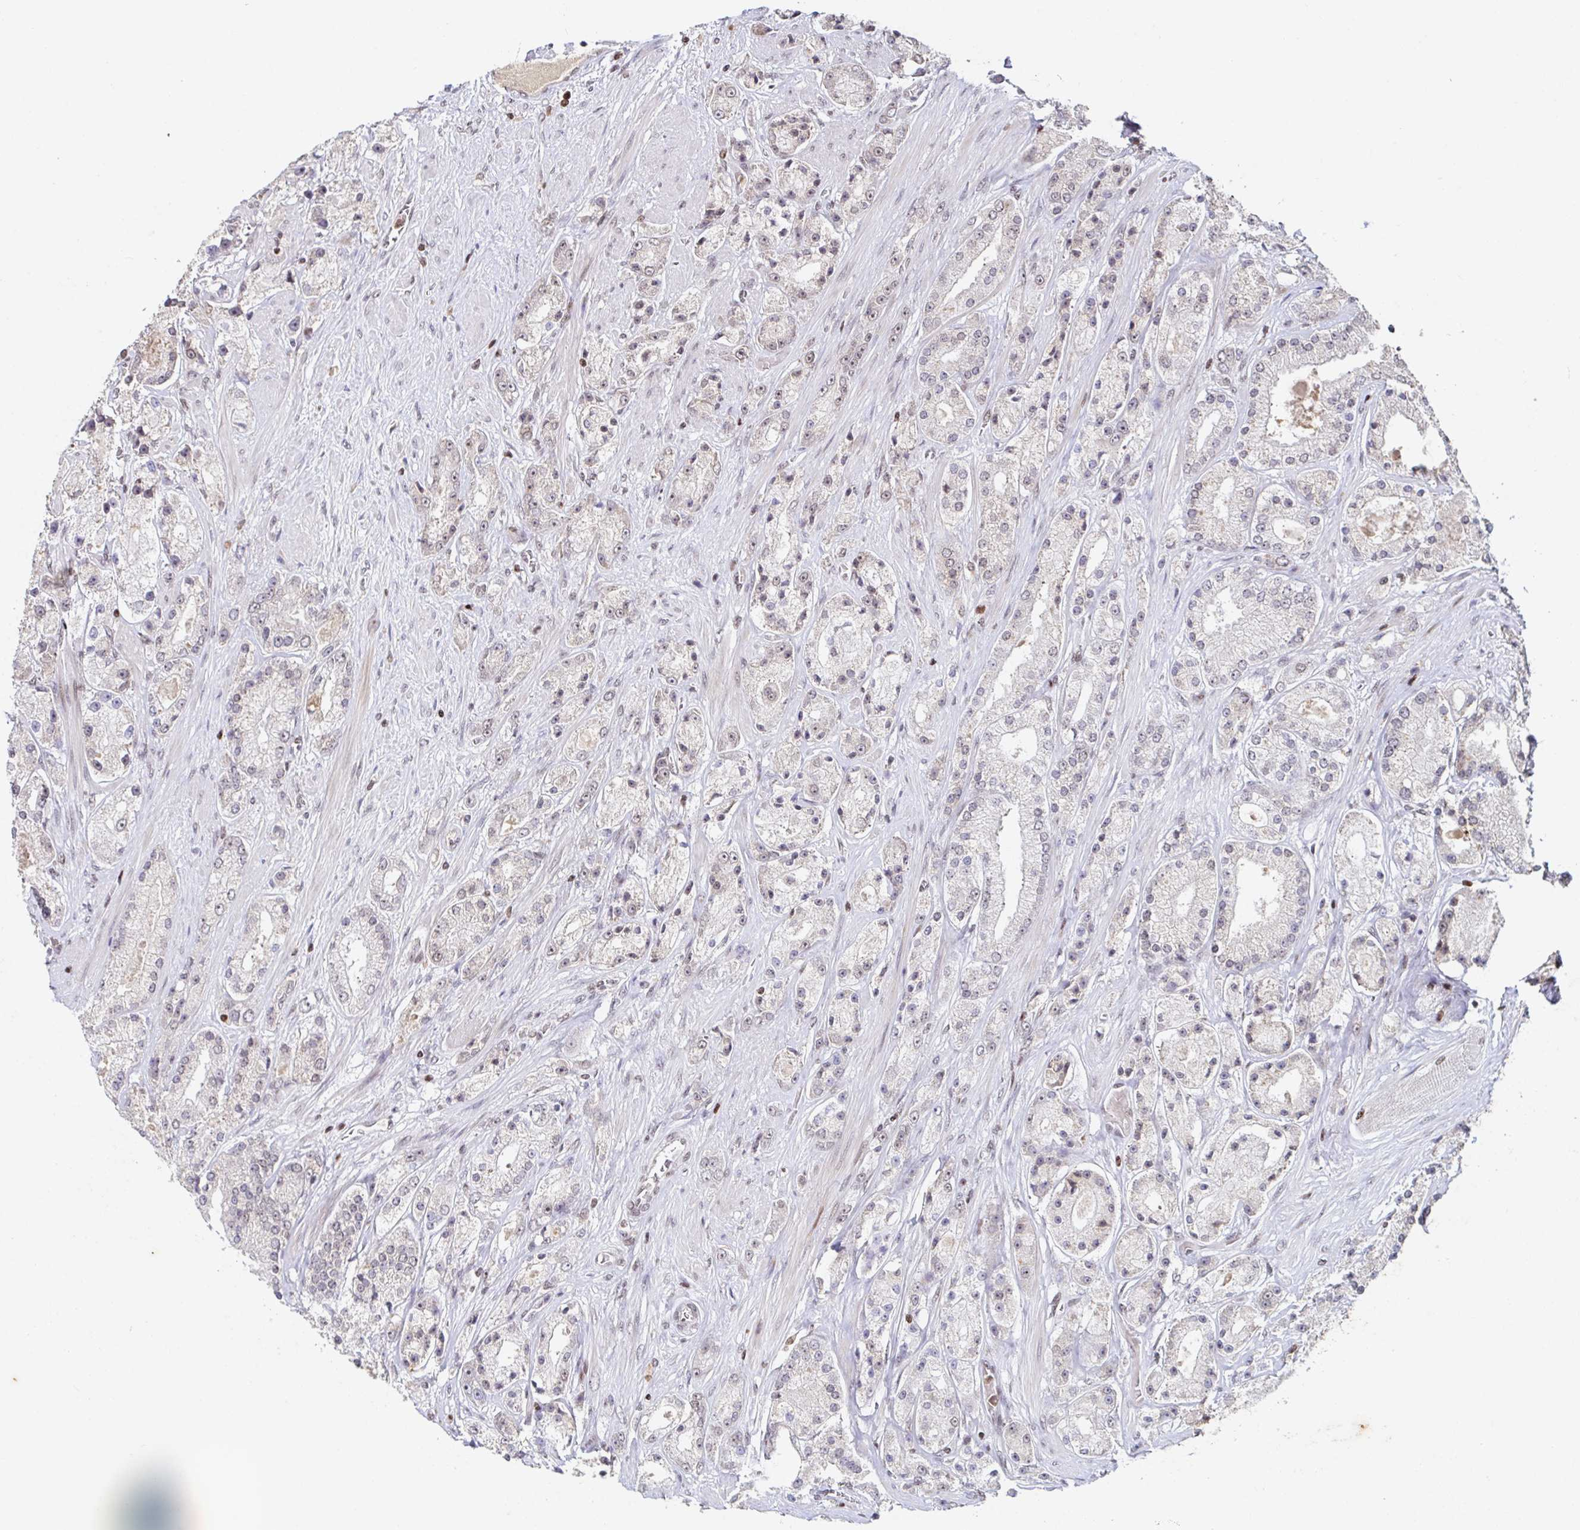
{"staining": {"intensity": "weak", "quantity": "<25%", "location": "nuclear"}, "tissue": "prostate cancer", "cell_type": "Tumor cells", "image_type": "cancer", "snomed": [{"axis": "morphology", "description": "Adenocarcinoma, High grade"}, {"axis": "topography", "description": "Prostate"}], "caption": "This is a histopathology image of immunohistochemistry (IHC) staining of prostate cancer, which shows no expression in tumor cells.", "gene": "C19orf53", "patient": {"sex": "male", "age": 67}}